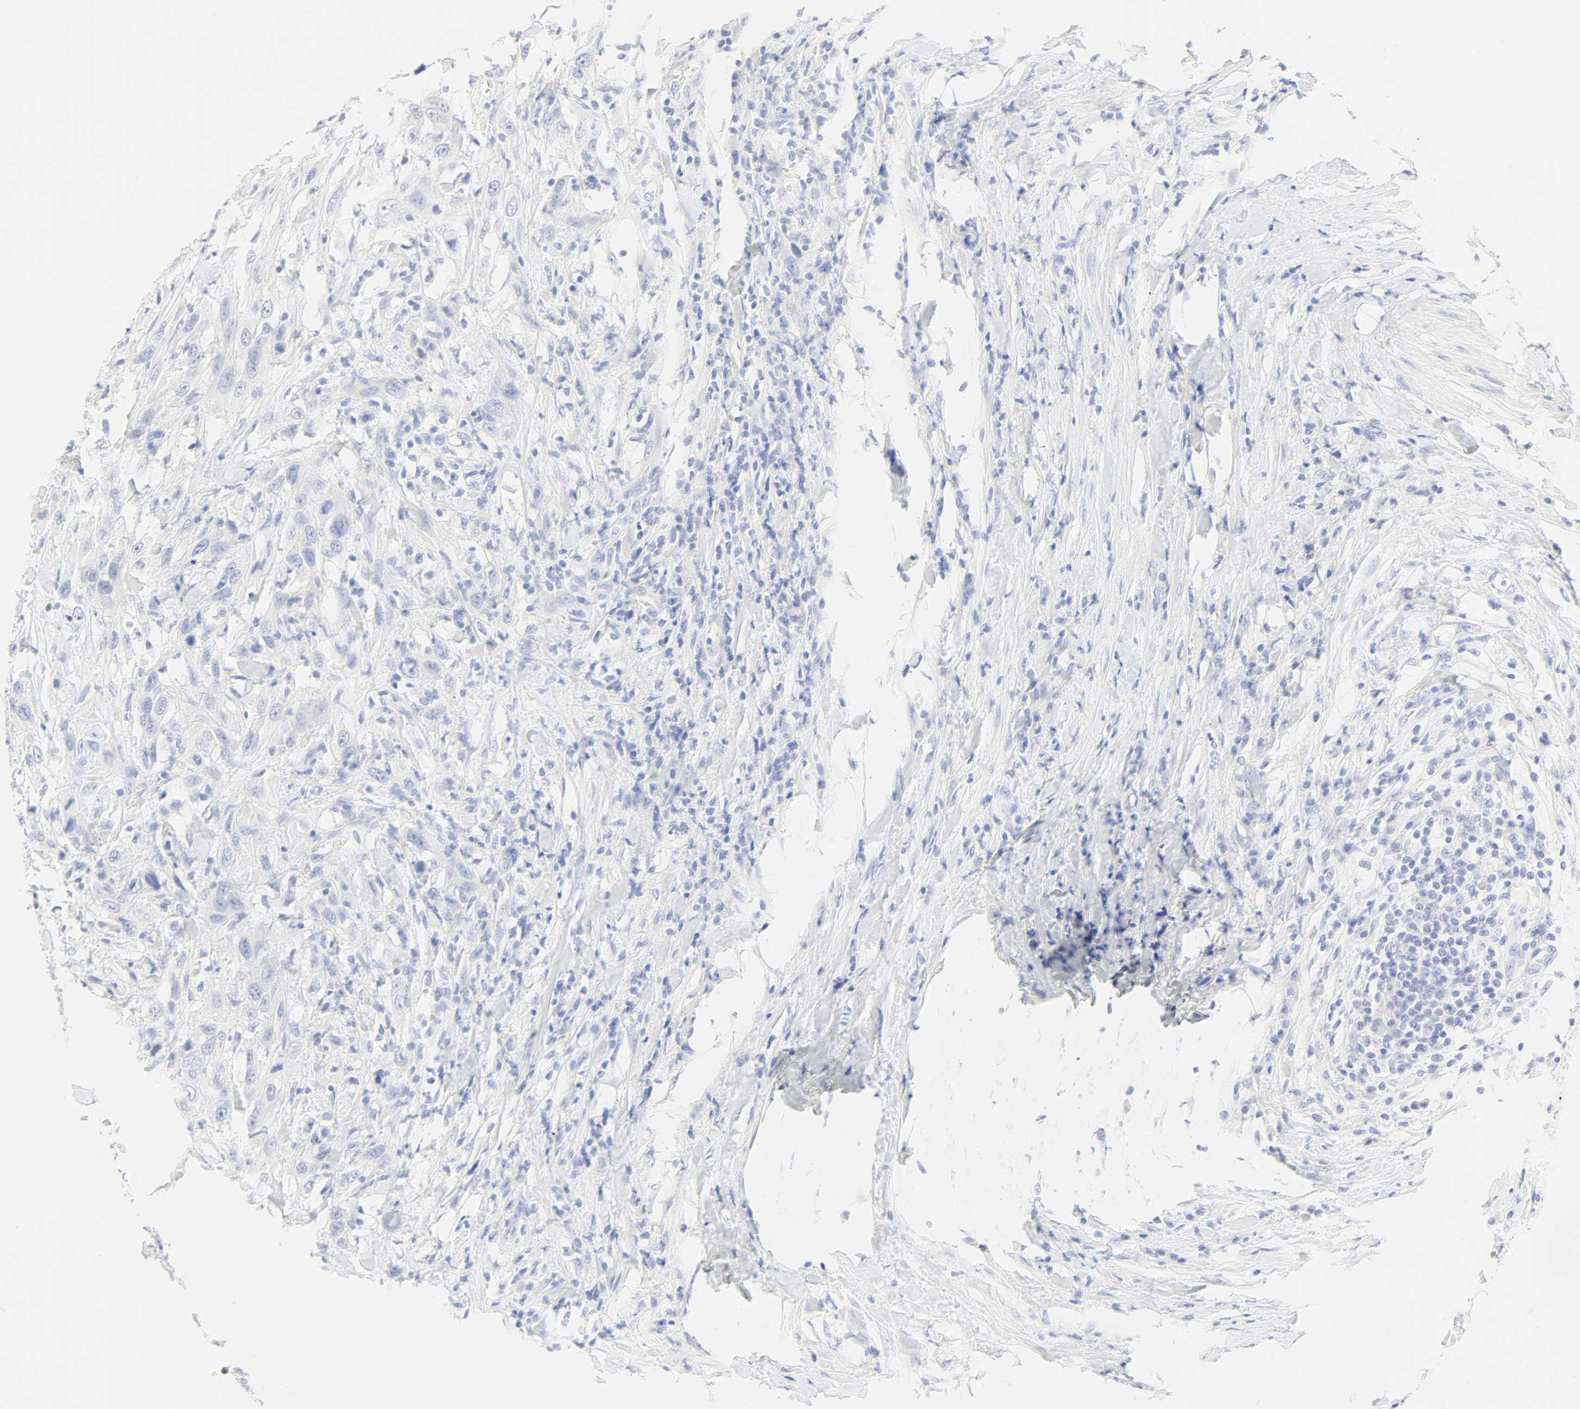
{"staining": {"intensity": "negative", "quantity": "none", "location": "none"}, "tissue": "urothelial cancer", "cell_type": "Tumor cells", "image_type": "cancer", "snomed": [{"axis": "morphology", "description": "Urothelial carcinoma, High grade"}, {"axis": "topography", "description": "Urinary bladder"}], "caption": "Immunohistochemistry photomicrograph of neoplastic tissue: high-grade urothelial carcinoma stained with DAB (3,3'-diaminobenzidine) displays no significant protein expression in tumor cells.", "gene": "SLCO1B3", "patient": {"sex": "male", "age": 61}}